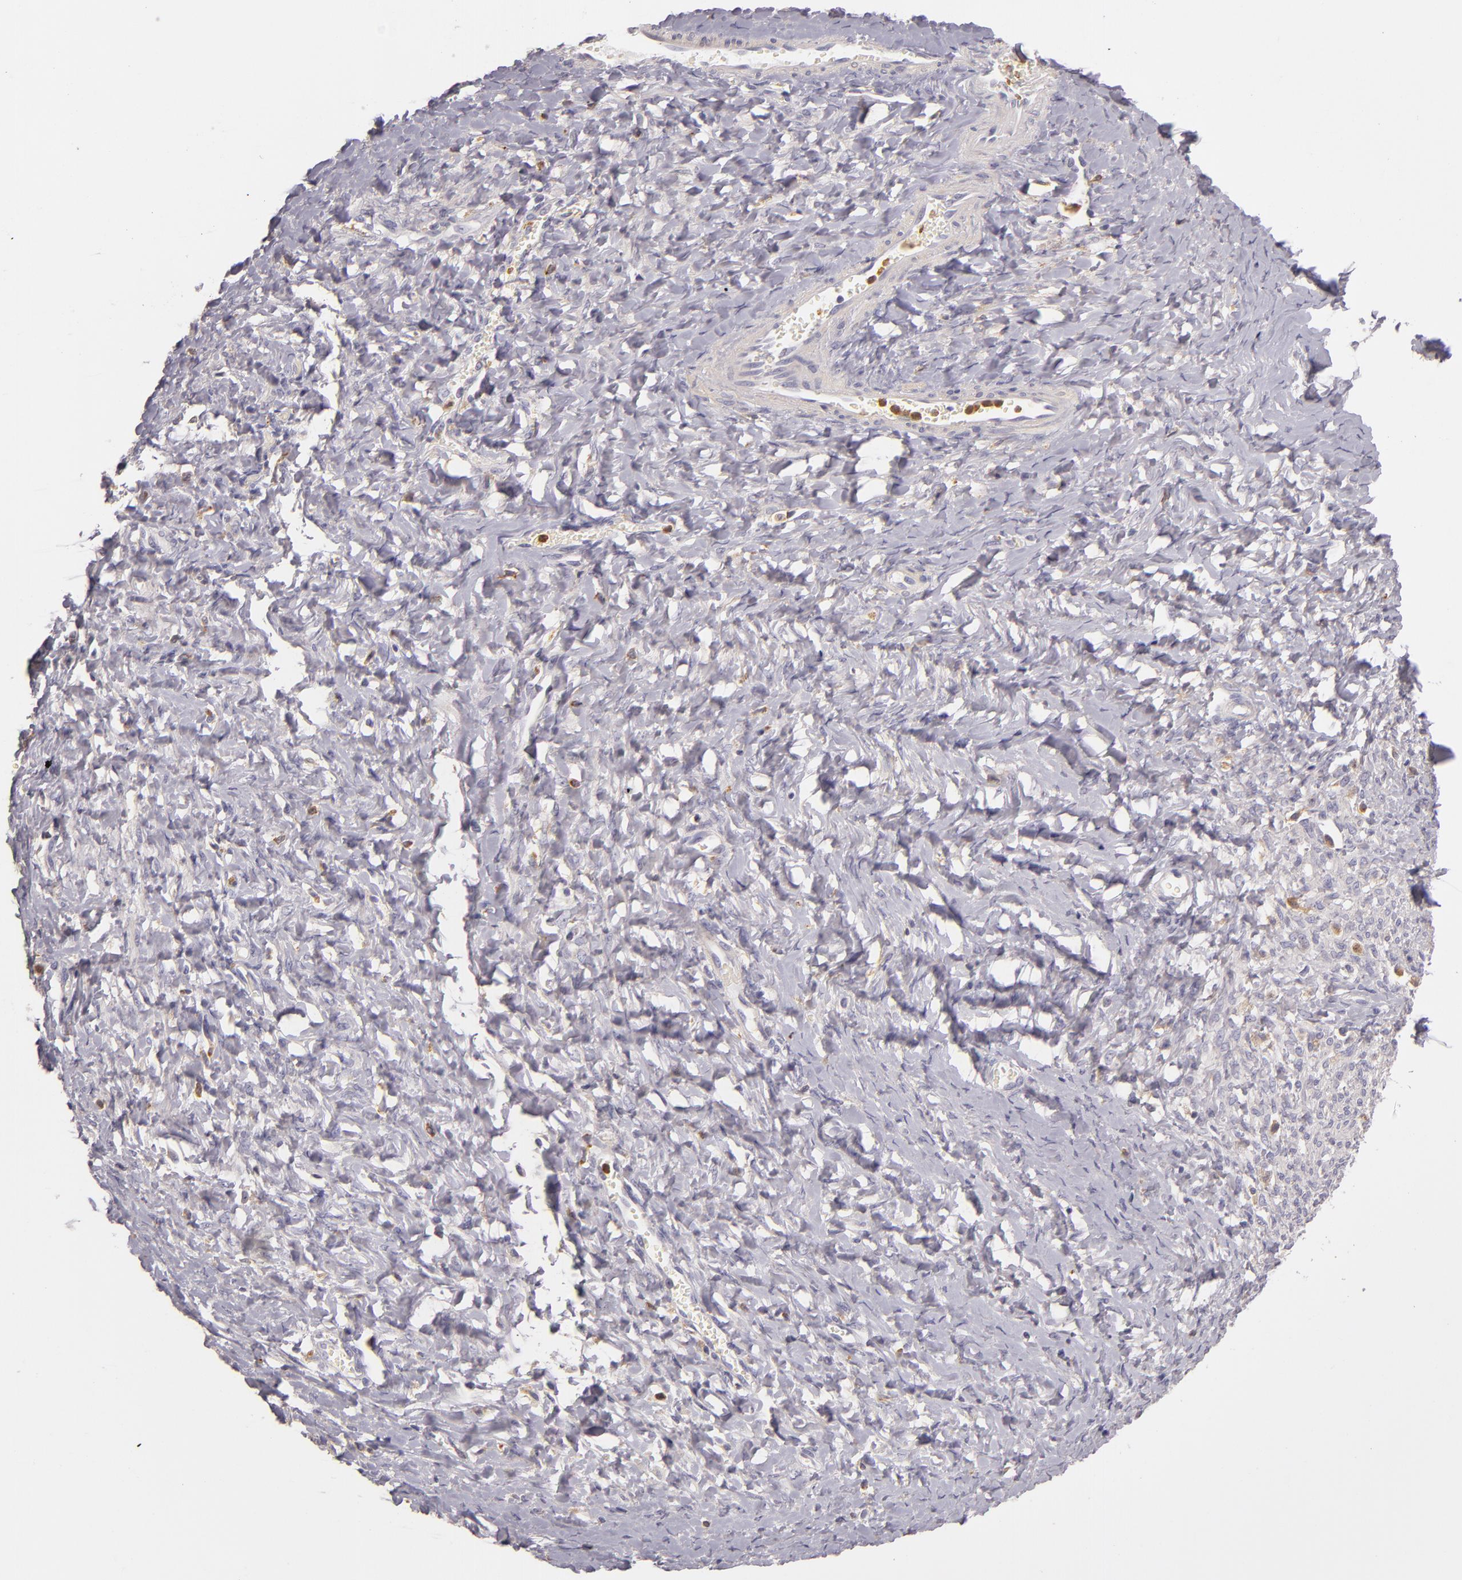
{"staining": {"intensity": "negative", "quantity": "none", "location": "none"}, "tissue": "smooth muscle", "cell_type": "Smooth muscle cells", "image_type": "normal", "snomed": [{"axis": "morphology", "description": "Normal tissue, NOS"}, {"axis": "topography", "description": "Uterus"}], "caption": "Immunohistochemistry of normal human smooth muscle demonstrates no staining in smooth muscle cells. Brightfield microscopy of immunohistochemistry stained with DAB (3,3'-diaminobenzidine) (brown) and hematoxylin (blue), captured at high magnification.", "gene": "TLR8", "patient": {"sex": "female", "age": 56}}